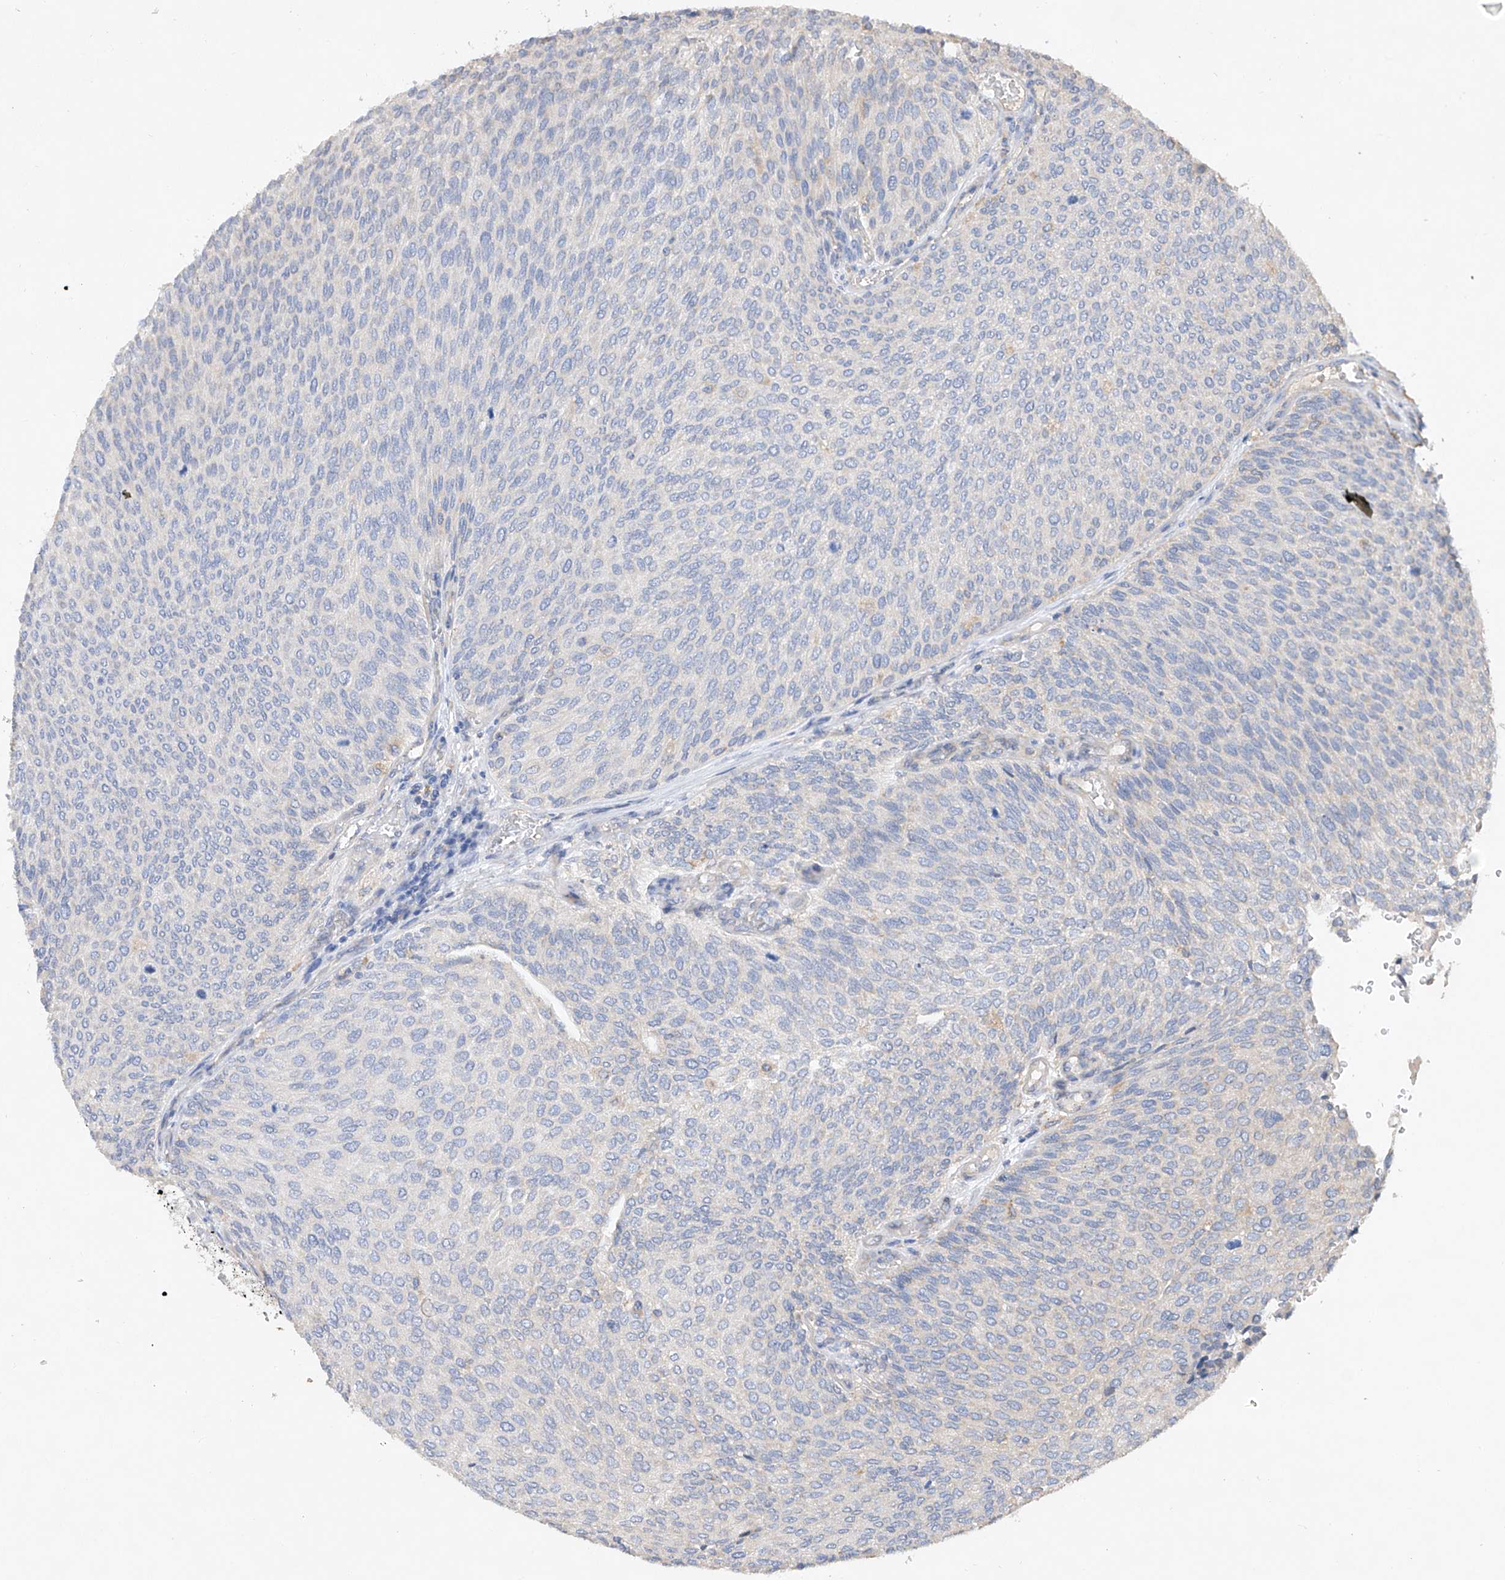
{"staining": {"intensity": "negative", "quantity": "none", "location": "none"}, "tissue": "urothelial cancer", "cell_type": "Tumor cells", "image_type": "cancer", "snomed": [{"axis": "morphology", "description": "Urothelial carcinoma, Low grade"}, {"axis": "topography", "description": "Urinary bladder"}], "caption": "Tumor cells are negative for brown protein staining in low-grade urothelial carcinoma.", "gene": "AMD1", "patient": {"sex": "female", "age": 79}}